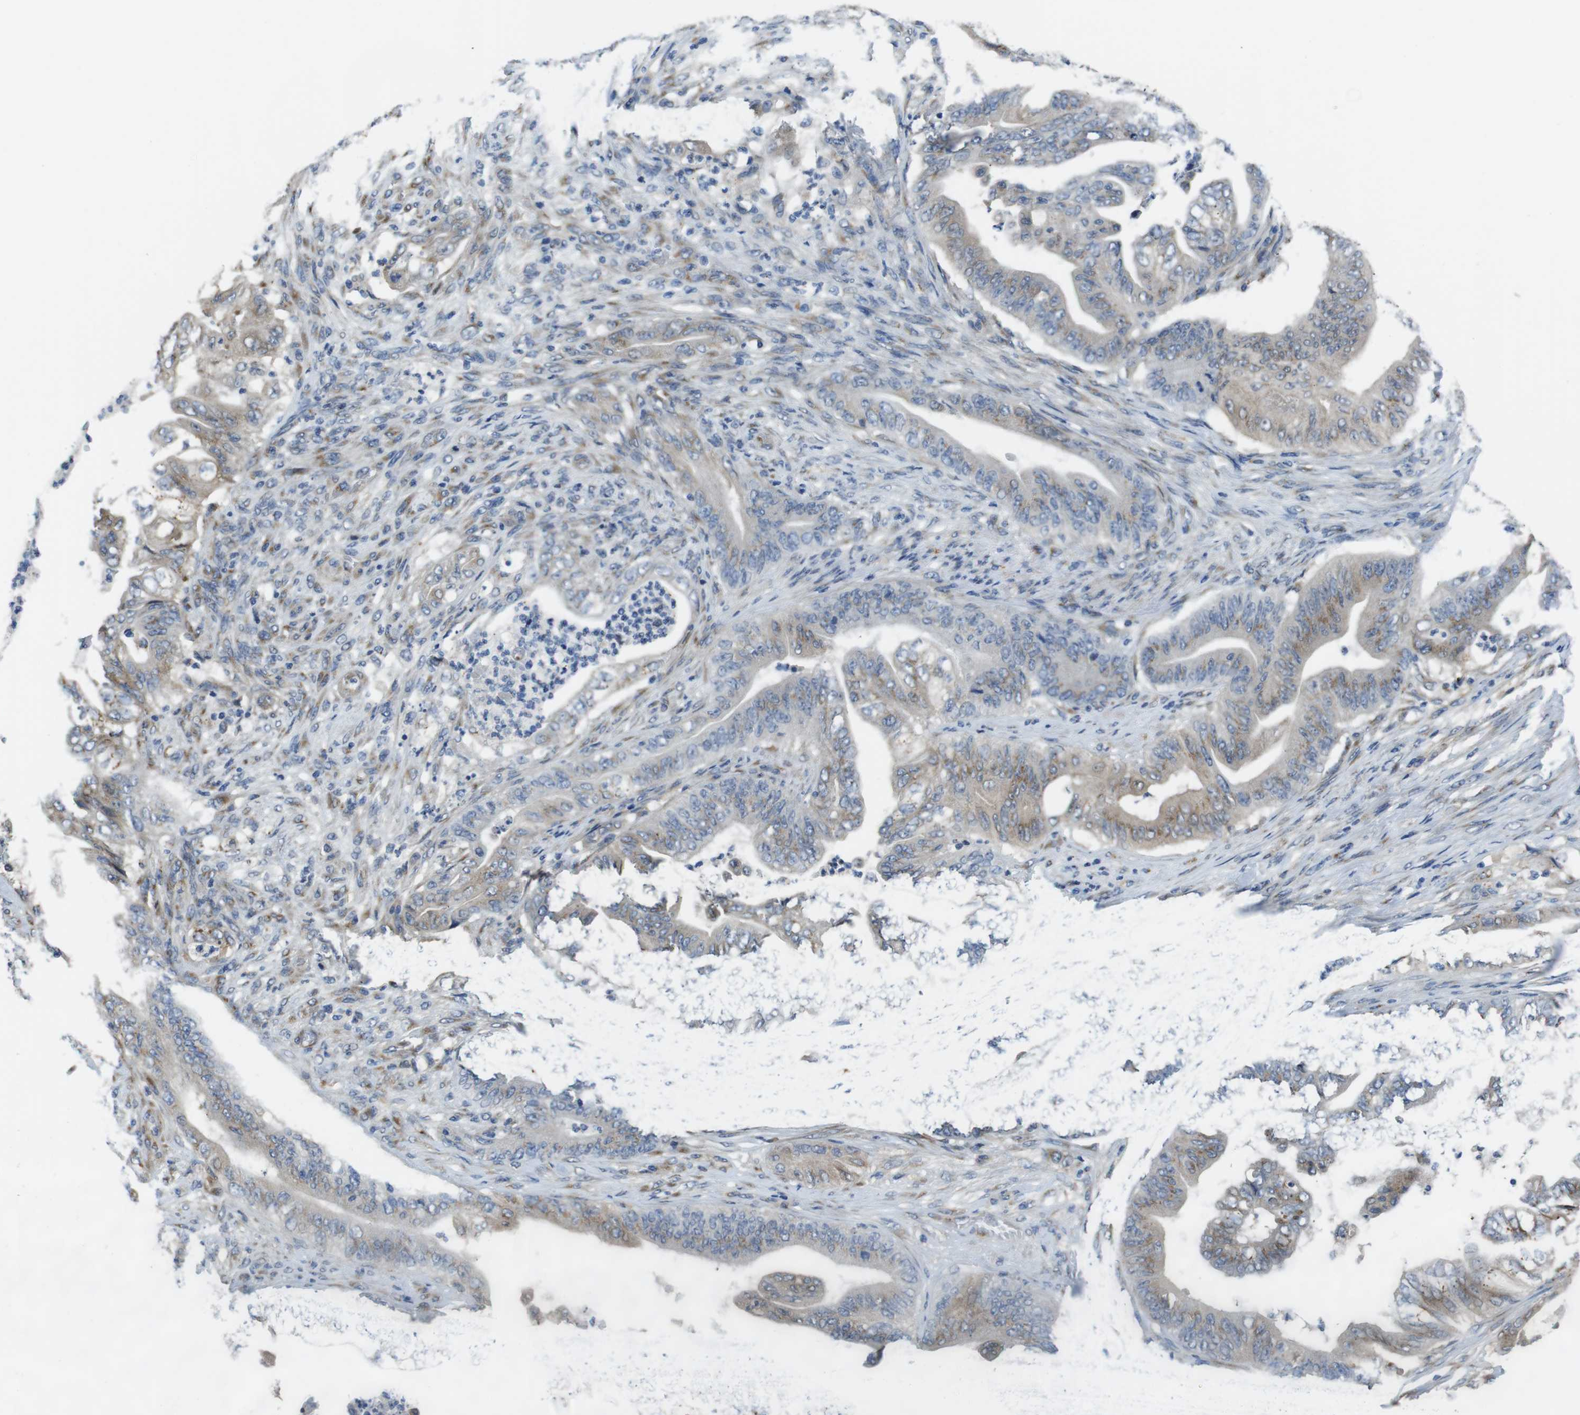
{"staining": {"intensity": "weak", "quantity": "25%-75%", "location": "cytoplasmic/membranous"}, "tissue": "stomach cancer", "cell_type": "Tumor cells", "image_type": "cancer", "snomed": [{"axis": "morphology", "description": "Adenocarcinoma, NOS"}, {"axis": "topography", "description": "Stomach"}], "caption": "There is low levels of weak cytoplasmic/membranous expression in tumor cells of adenocarcinoma (stomach), as demonstrated by immunohistochemical staining (brown color).", "gene": "RAB6A", "patient": {"sex": "female", "age": 73}}